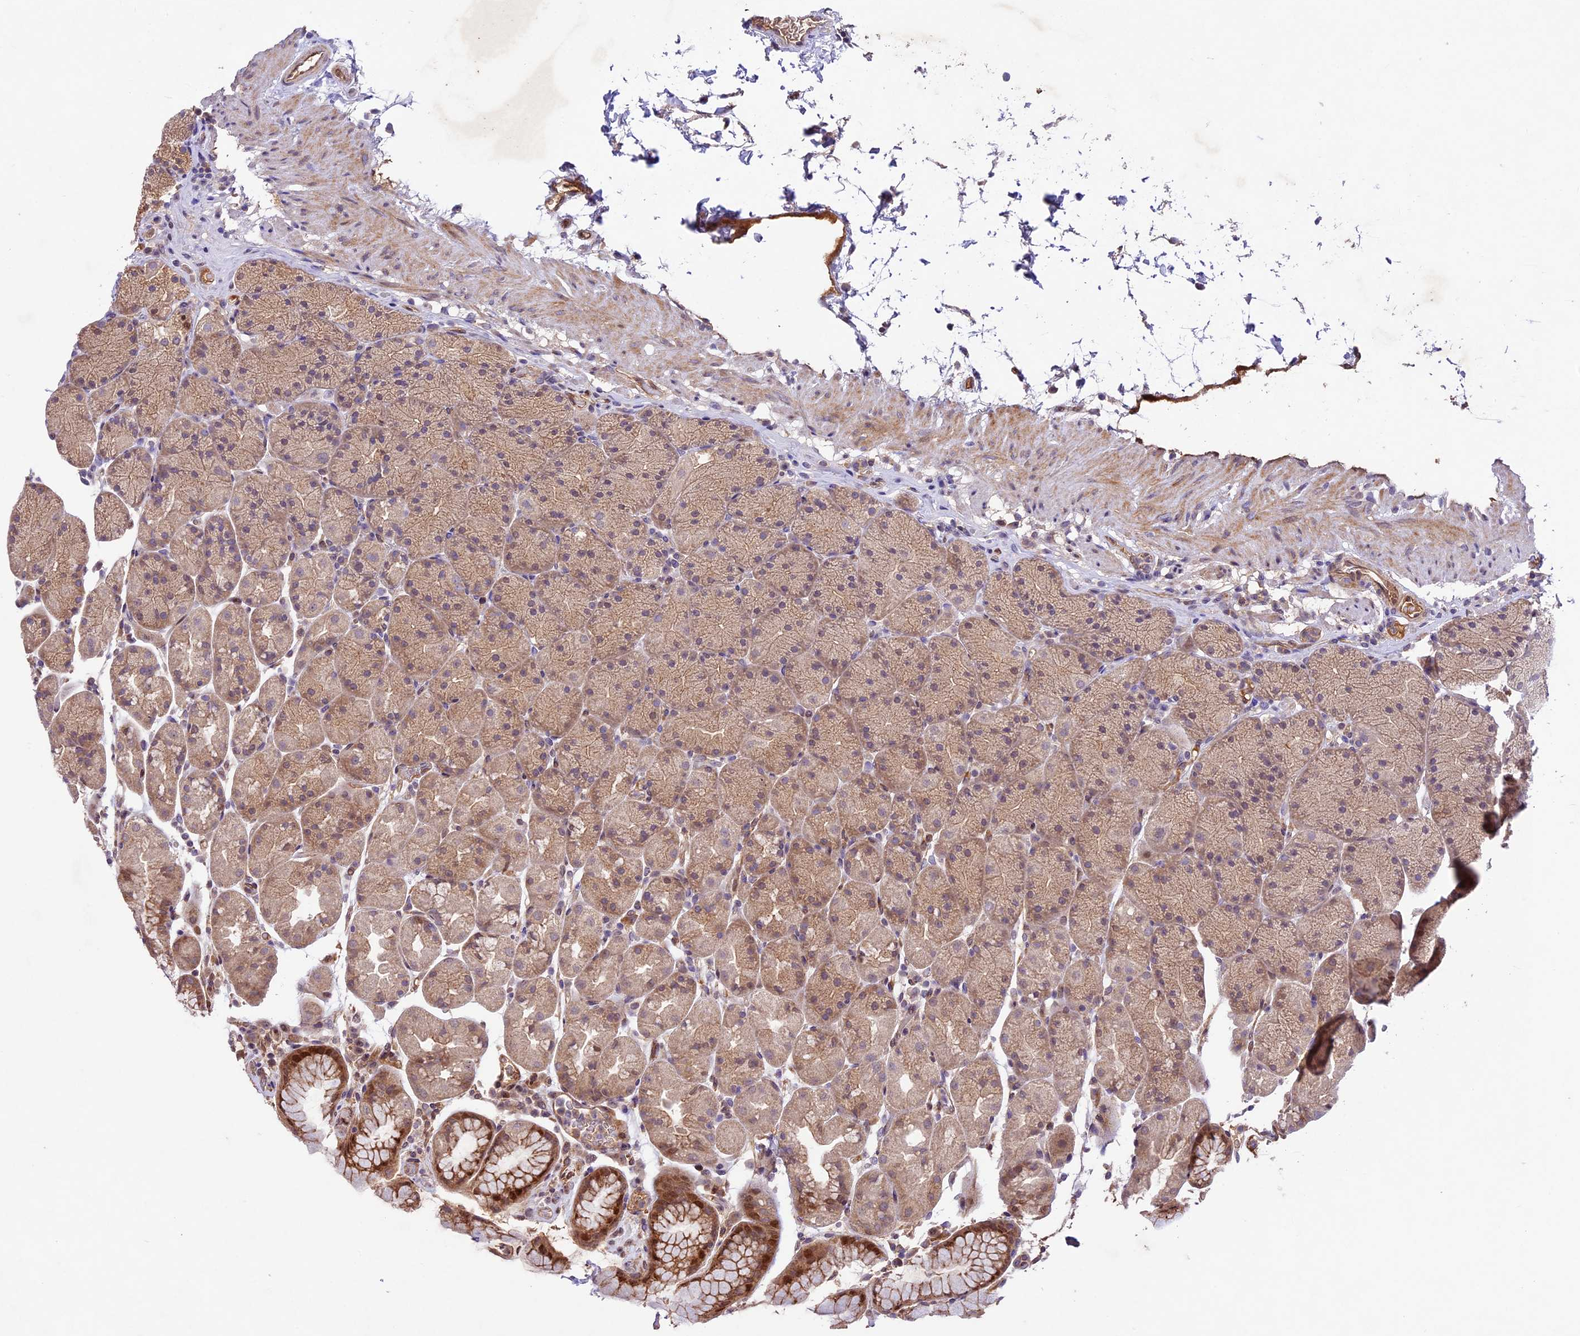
{"staining": {"intensity": "moderate", "quantity": "25%-75%", "location": "cytoplasmic/membranous,nuclear"}, "tissue": "stomach", "cell_type": "Glandular cells", "image_type": "normal", "snomed": [{"axis": "morphology", "description": "Normal tissue, NOS"}, {"axis": "topography", "description": "Stomach, upper"}, {"axis": "topography", "description": "Stomach, lower"}], "caption": "Stomach stained for a protein exhibits moderate cytoplasmic/membranous,nuclear positivity in glandular cells. (brown staining indicates protein expression, while blue staining denotes nuclei).", "gene": "CCSER1", "patient": {"sex": "male", "age": 67}}